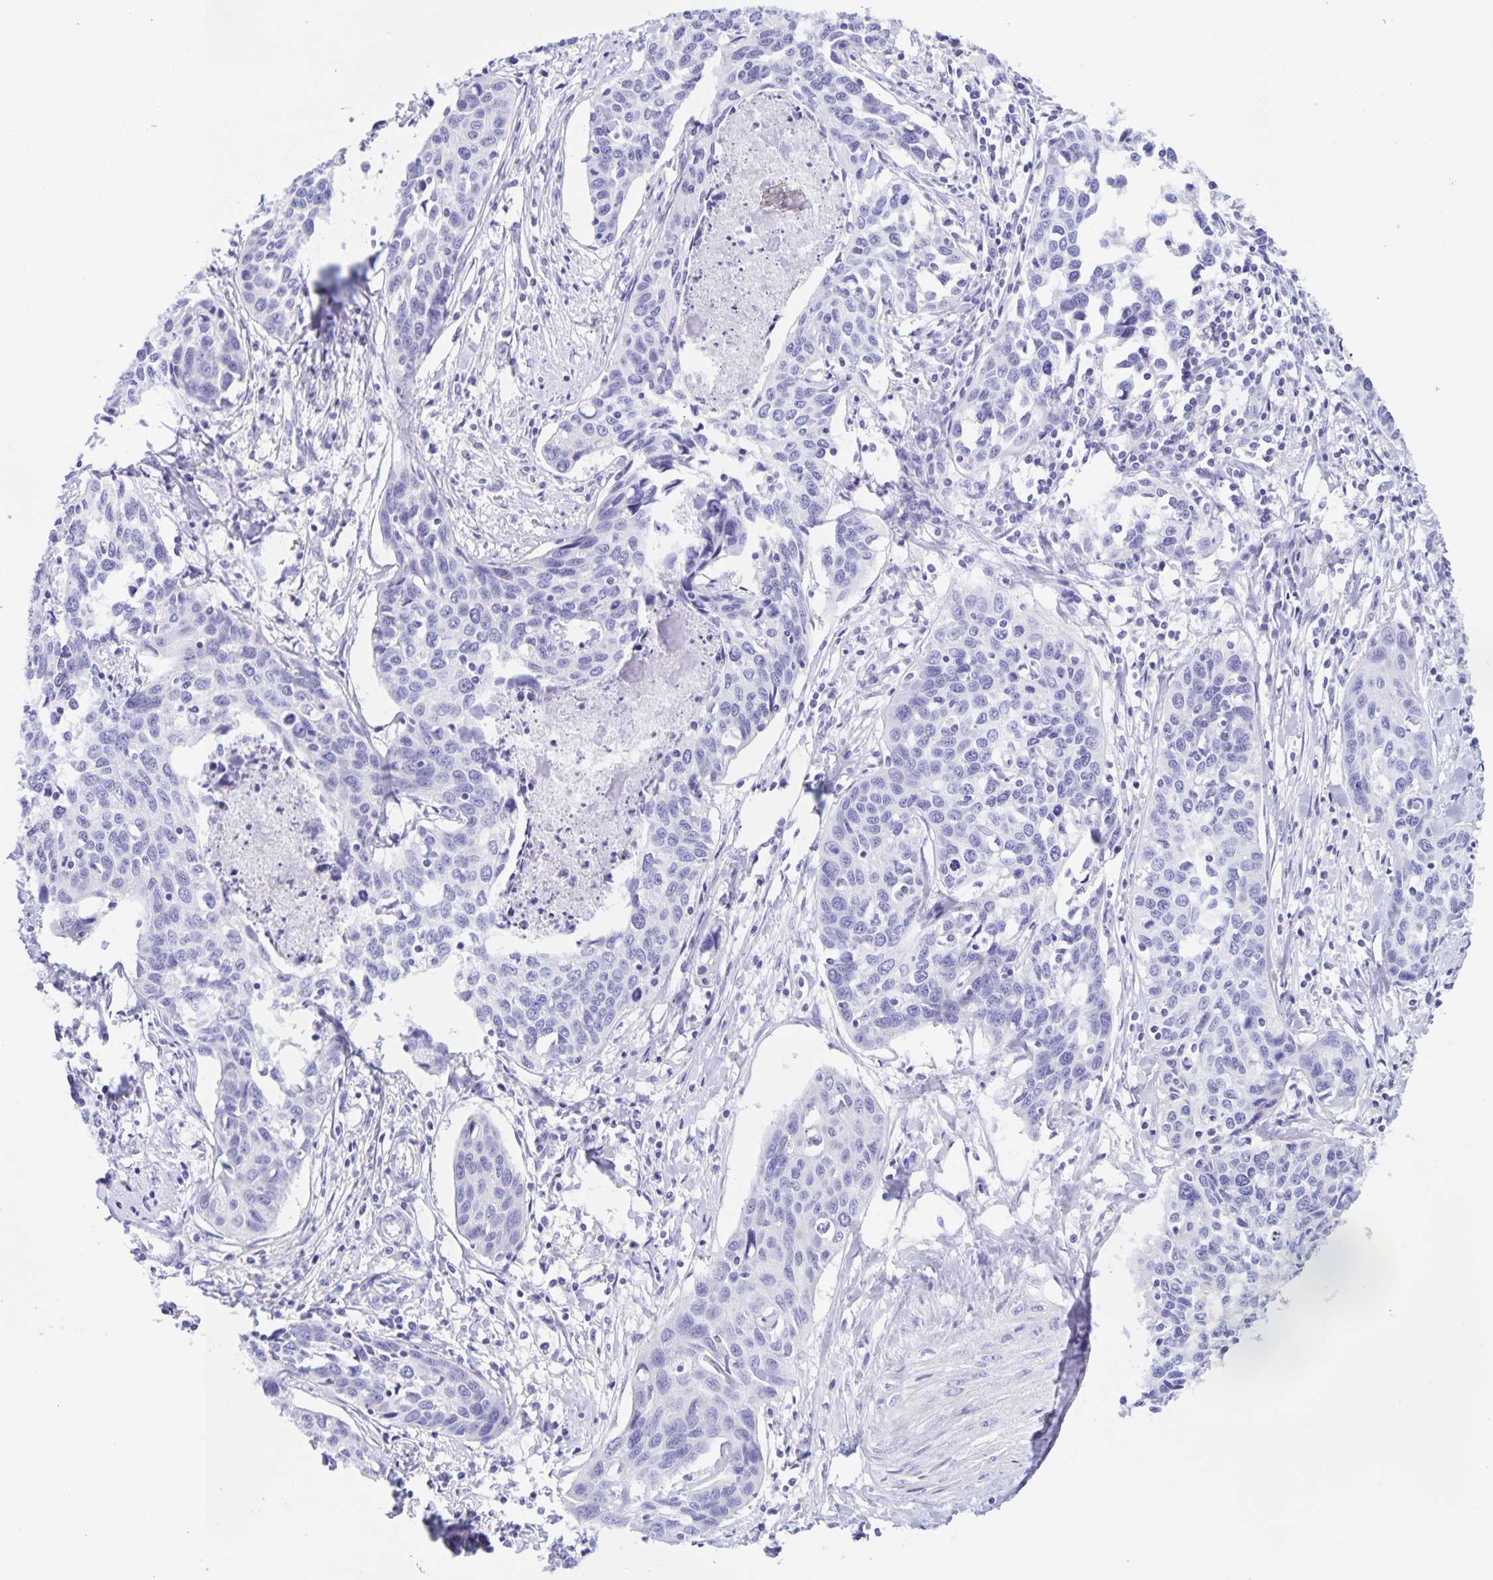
{"staining": {"intensity": "negative", "quantity": "none", "location": "none"}, "tissue": "cervical cancer", "cell_type": "Tumor cells", "image_type": "cancer", "snomed": [{"axis": "morphology", "description": "Squamous cell carcinoma, NOS"}, {"axis": "topography", "description": "Cervix"}], "caption": "This is an IHC histopathology image of human squamous cell carcinoma (cervical). There is no expression in tumor cells.", "gene": "CATSPER4", "patient": {"sex": "female", "age": 31}}